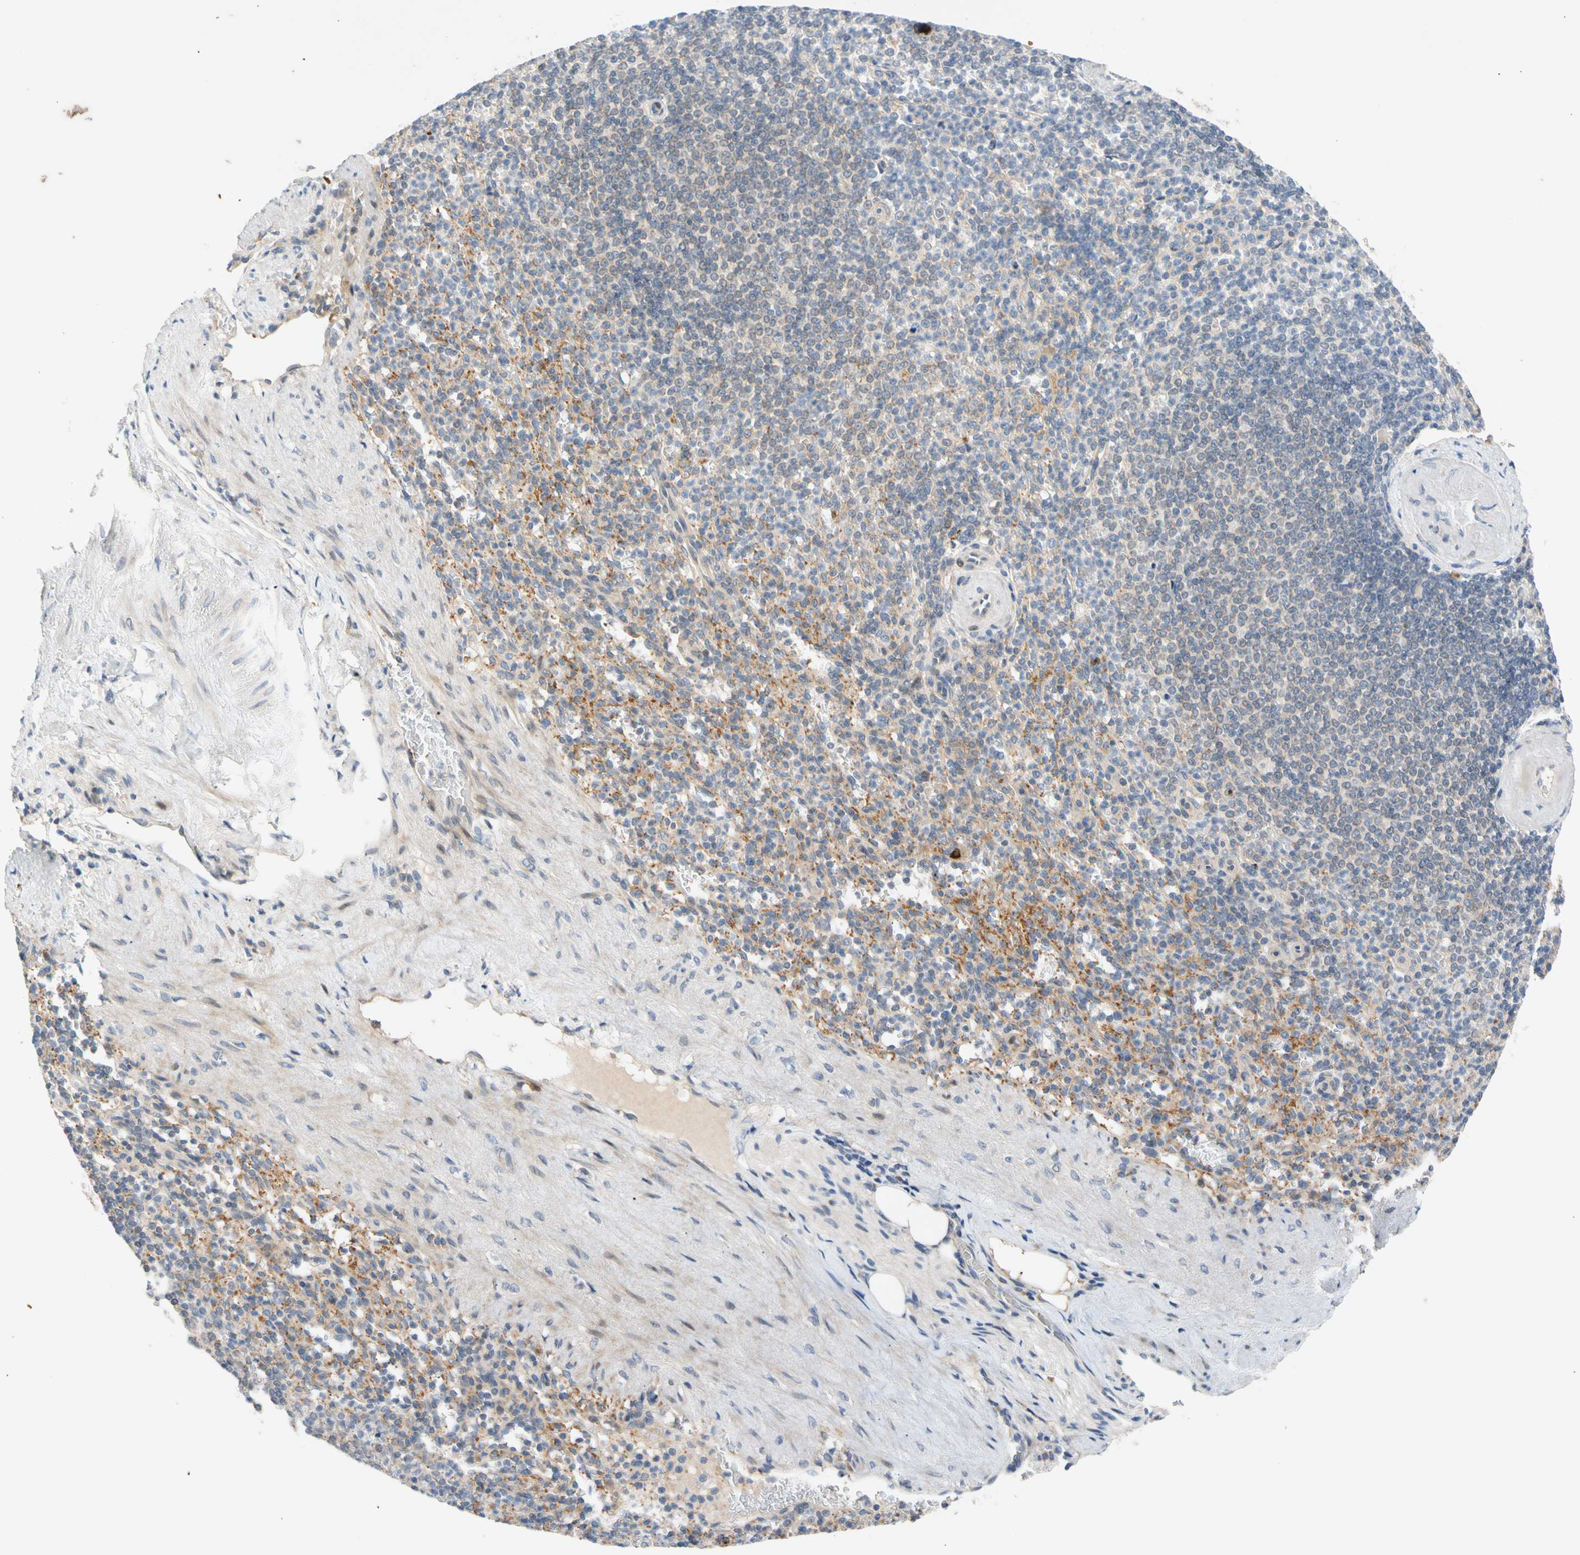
{"staining": {"intensity": "moderate", "quantity": "<25%", "location": "cytoplasmic/membranous"}, "tissue": "spleen", "cell_type": "Cells in red pulp", "image_type": "normal", "snomed": [{"axis": "morphology", "description": "Normal tissue, NOS"}, {"axis": "topography", "description": "Spleen"}], "caption": "The photomicrograph demonstrates staining of unremarkable spleen, revealing moderate cytoplasmic/membranous protein positivity (brown color) within cells in red pulp. (Brightfield microscopy of DAB IHC at high magnification).", "gene": "CNST", "patient": {"sex": "female", "age": 74}}